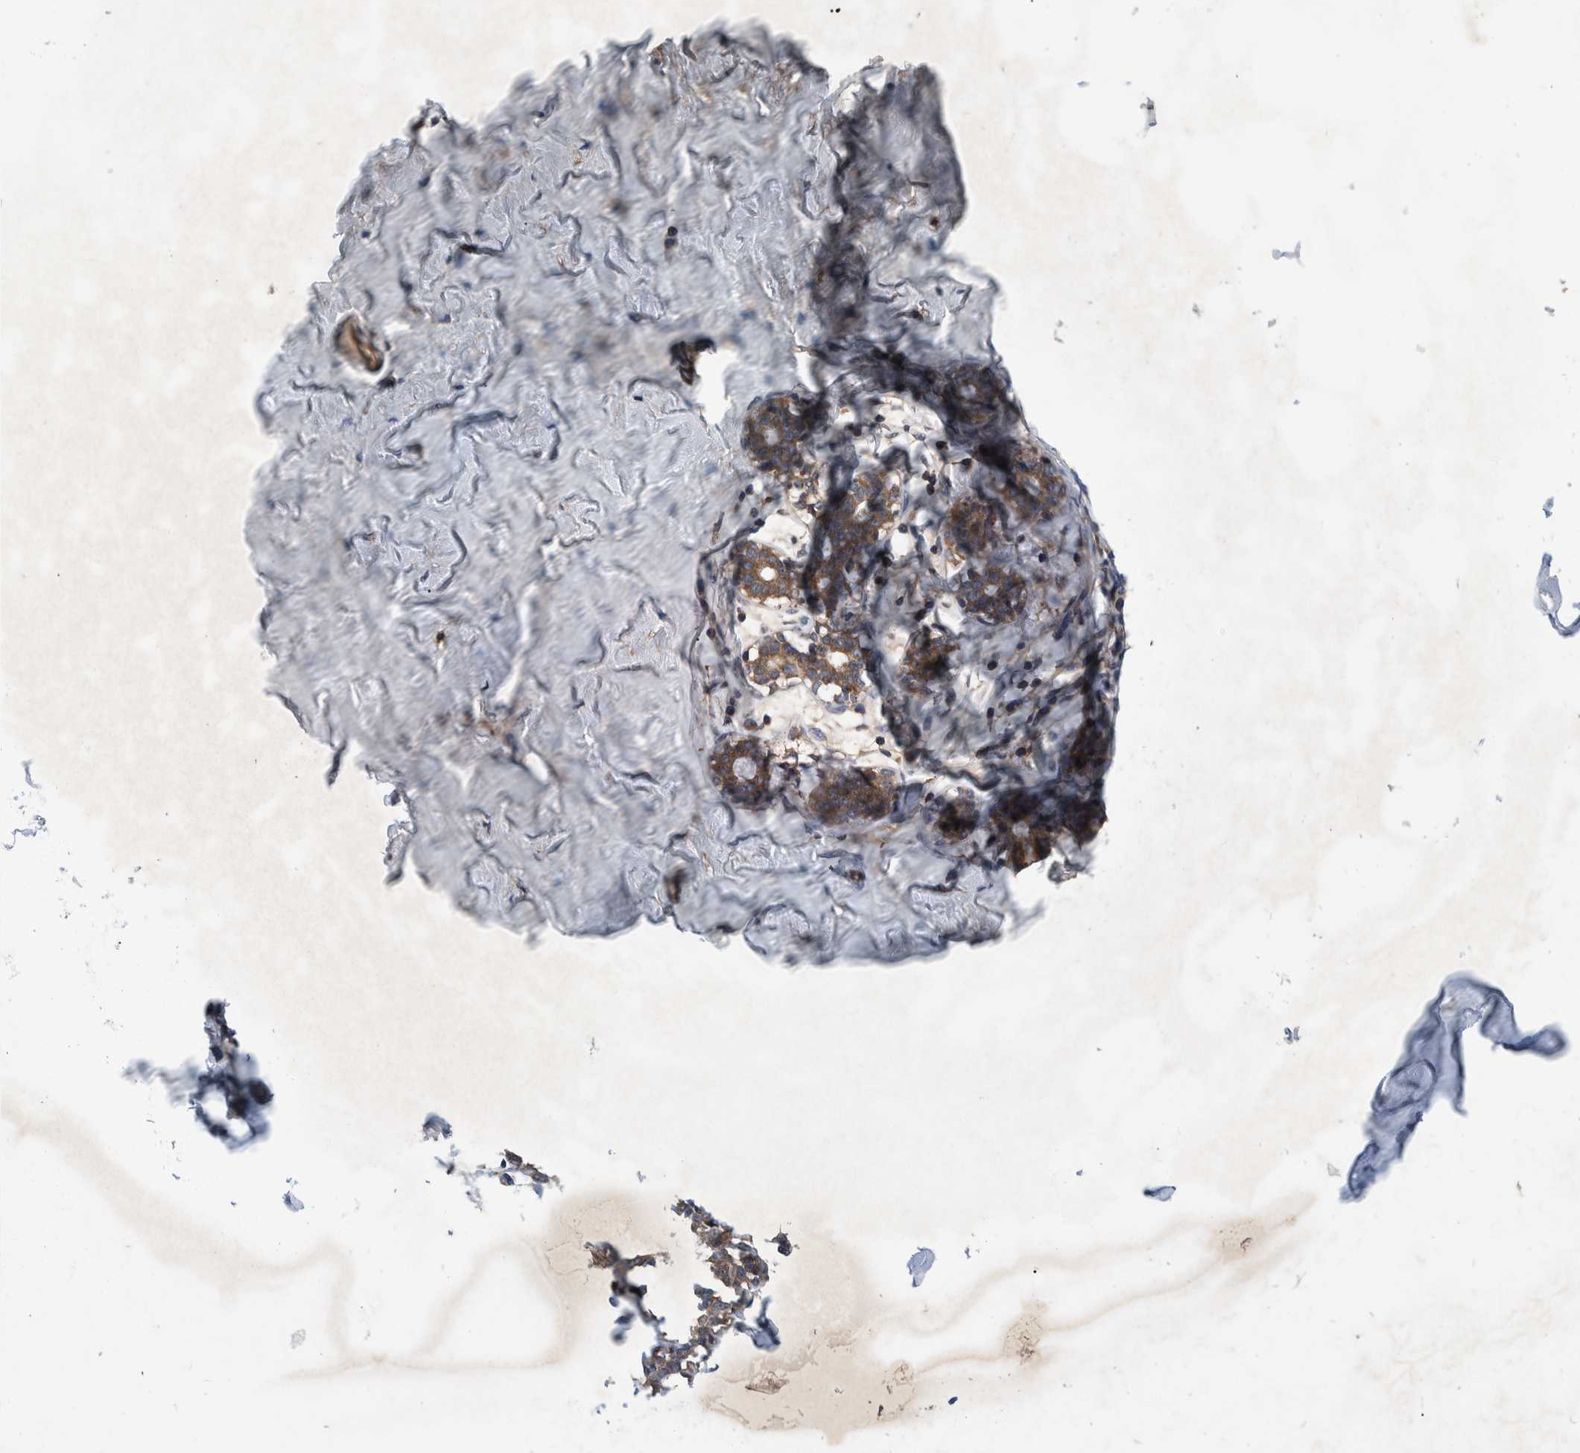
{"staining": {"intensity": "negative", "quantity": "none", "location": "none"}, "tissue": "breast", "cell_type": "Adipocytes", "image_type": "normal", "snomed": [{"axis": "morphology", "description": "Normal tissue, NOS"}, {"axis": "topography", "description": "Breast"}], "caption": "This is an IHC photomicrograph of benign breast. There is no positivity in adipocytes.", "gene": "ITIH3", "patient": {"sex": "female", "age": 23}}